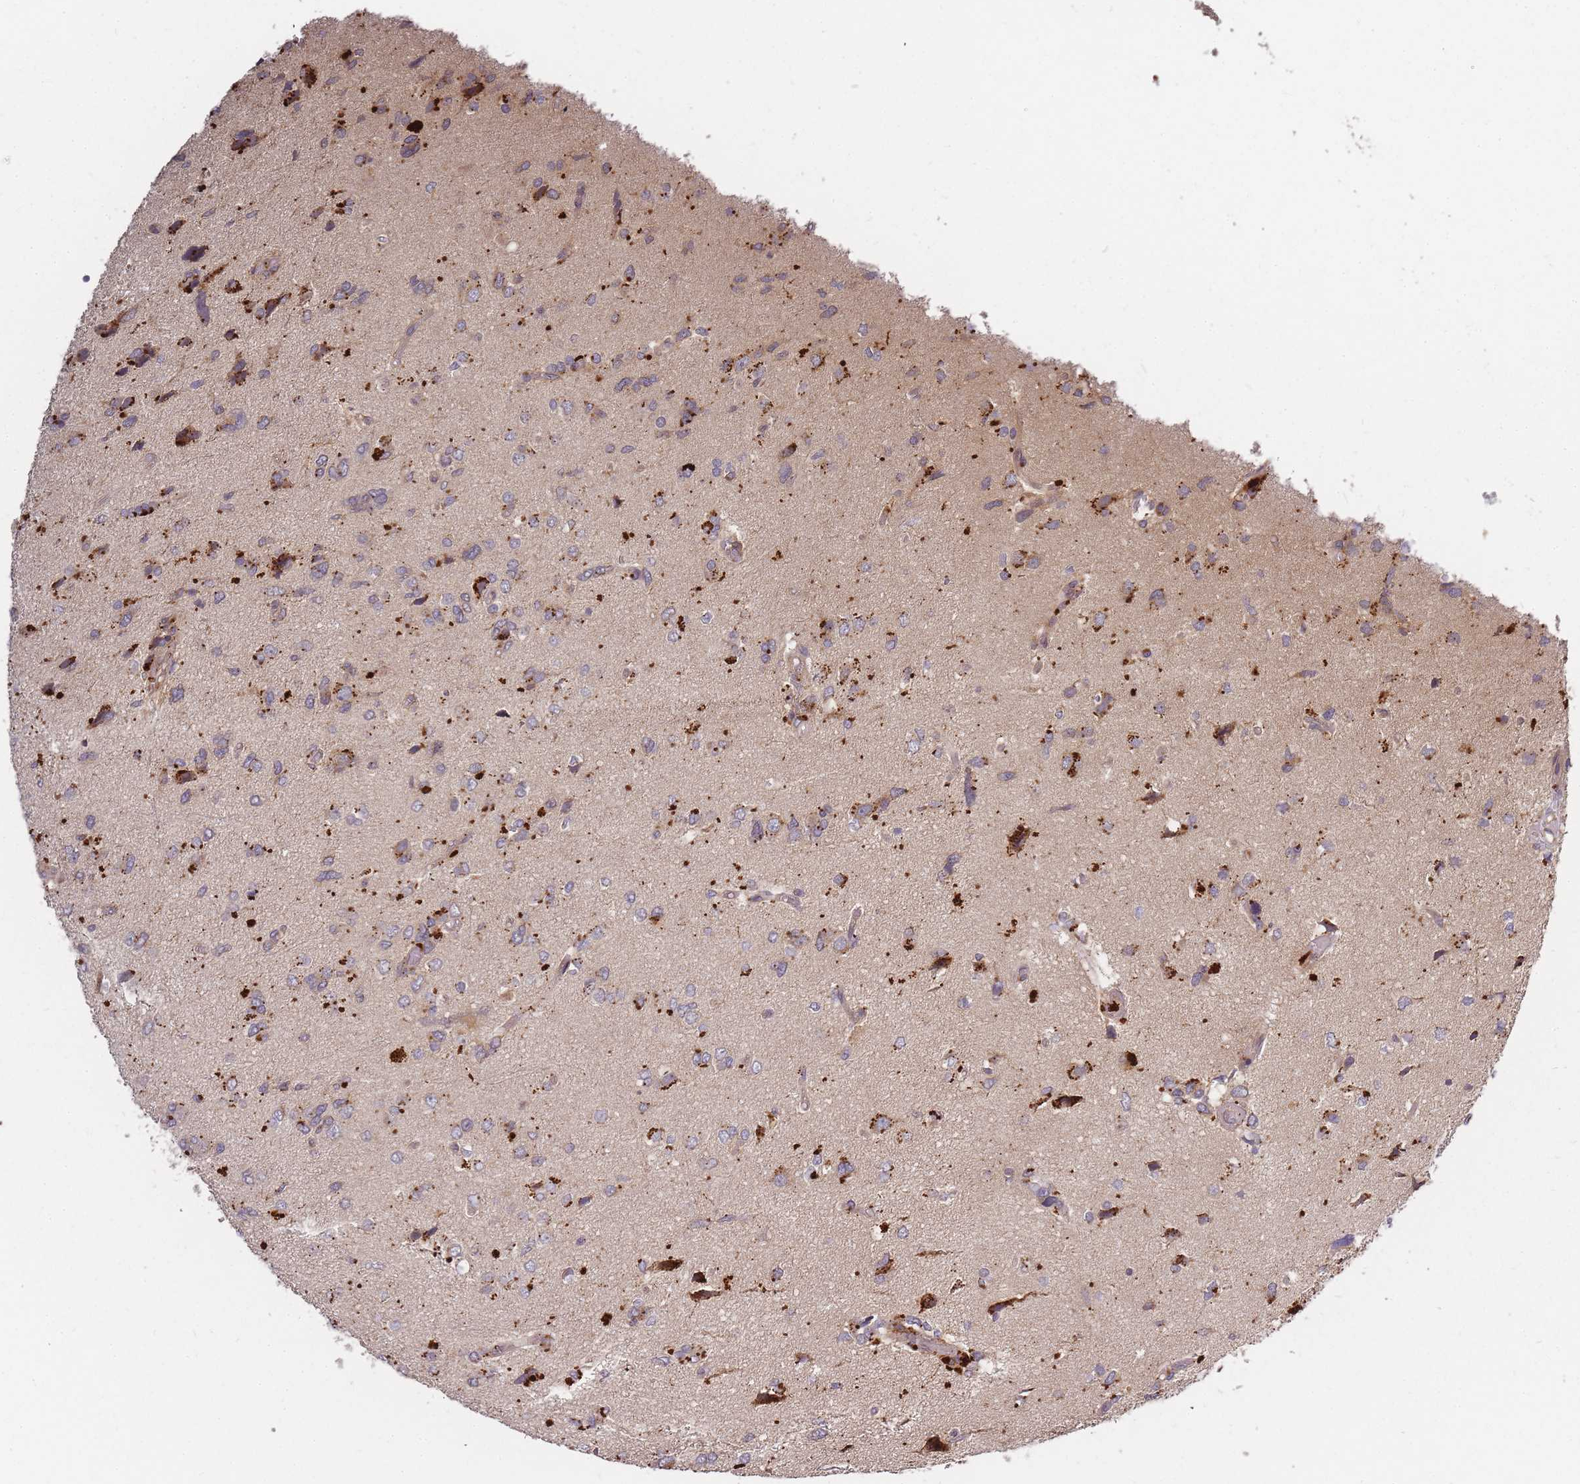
{"staining": {"intensity": "weak", "quantity": ">75%", "location": "cytoplasmic/membranous"}, "tissue": "glioma", "cell_type": "Tumor cells", "image_type": "cancer", "snomed": [{"axis": "morphology", "description": "Glioma, malignant, High grade"}, {"axis": "topography", "description": "Brain"}], "caption": "A brown stain shows weak cytoplasmic/membranous positivity of a protein in malignant glioma (high-grade) tumor cells.", "gene": "ATG5", "patient": {"sex": "female", "age": 59}}